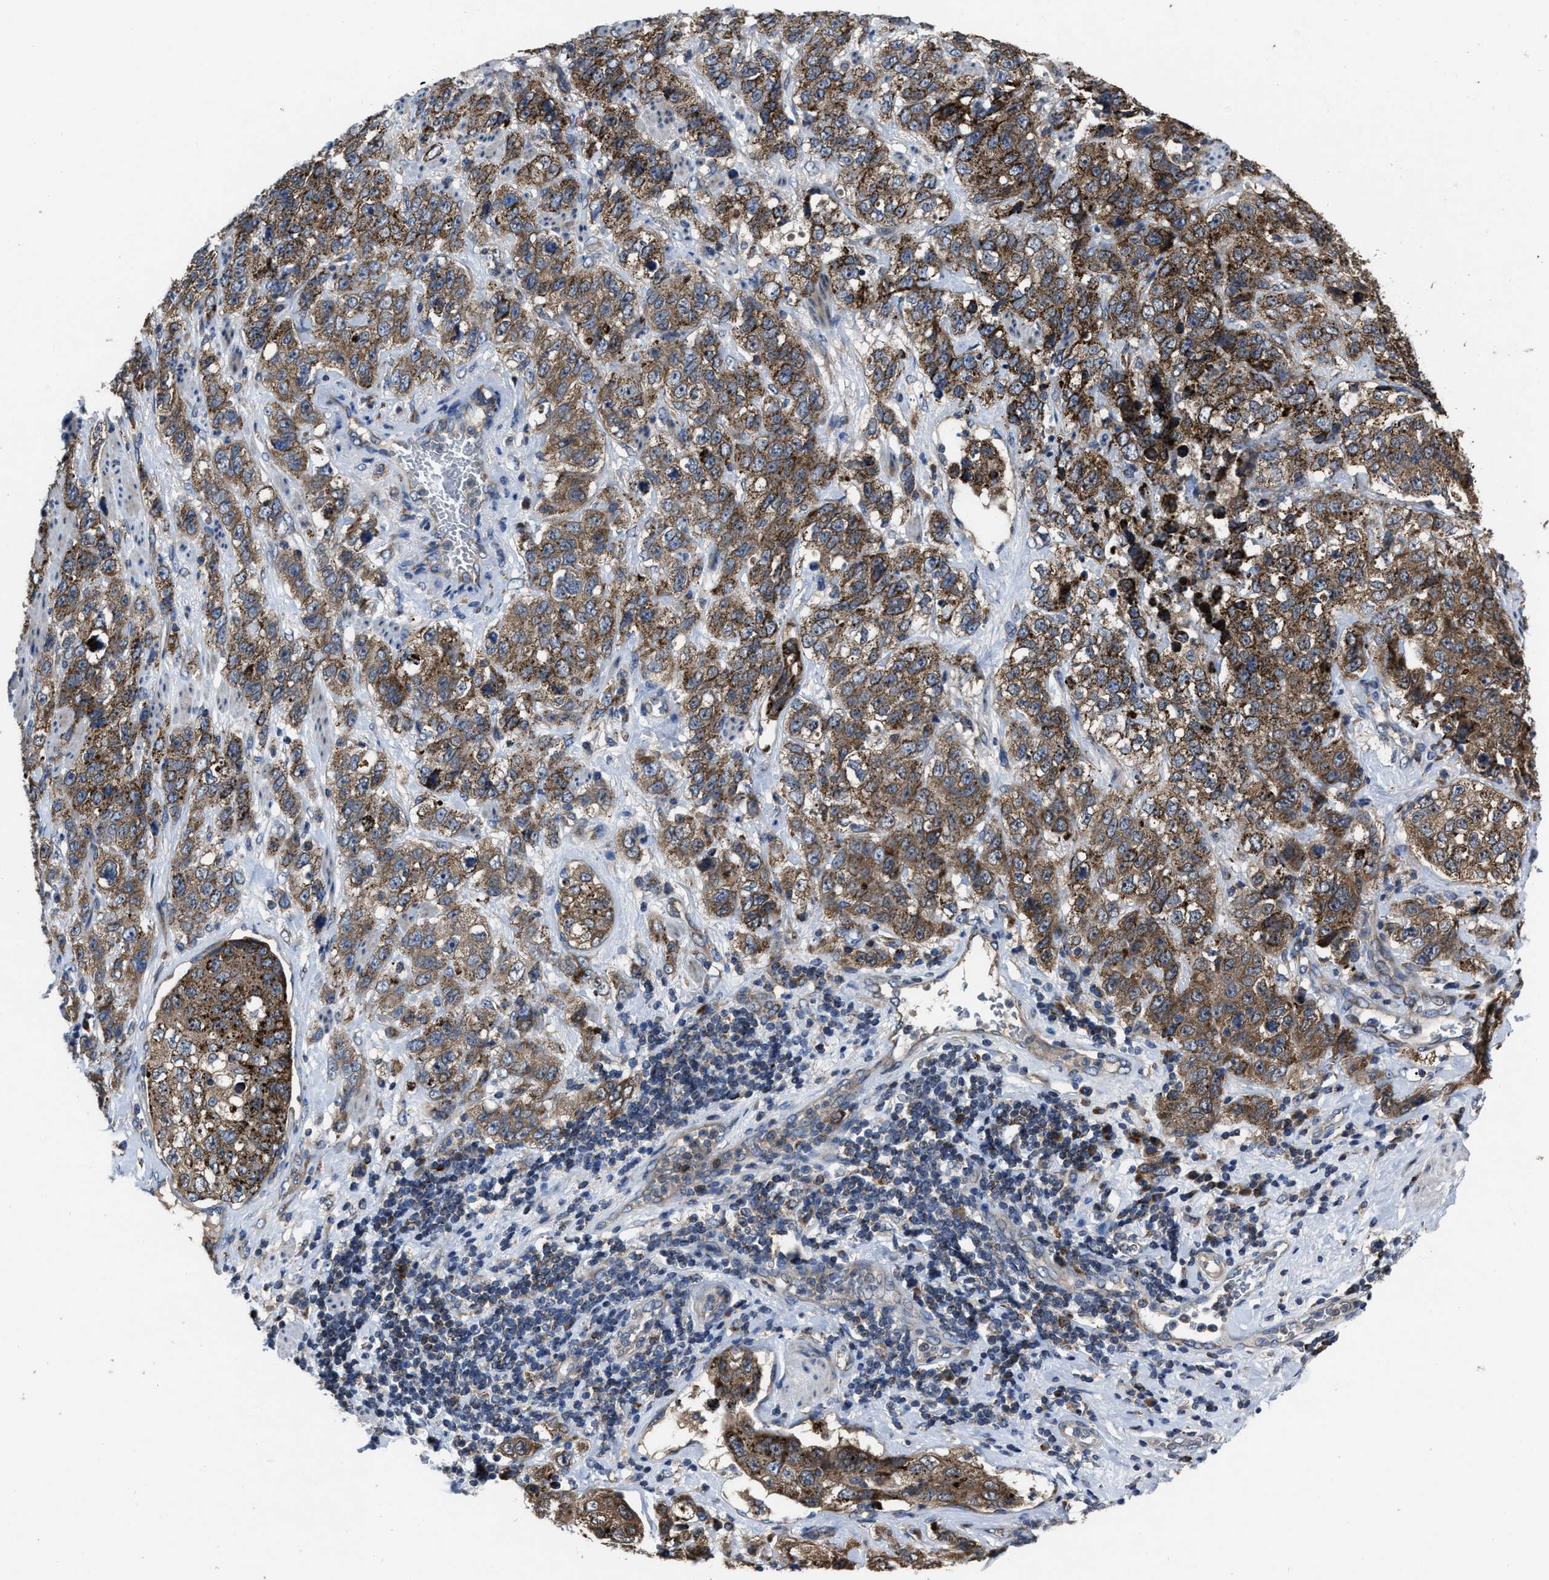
{"staining": {"intensity": "moderate", "quantity": ">75%", "location": "cytoplasmic/membranous"}, "tissue": "stomach cancer", "cell_type": "Tumor cells", "image_type": "cancer", "snomed": [{"axis": "morphology", "description": "Adenocarcinoma, NOS"}, {"axis": "topography", "description": "Stomach"}], "caption": "Human stomach cancer (adenocarcinoma) stained with a protein marker exhibits moderate staining in tumor cells.", "gene": "PASK", "patient": {"sex": "male", "age": 48}}